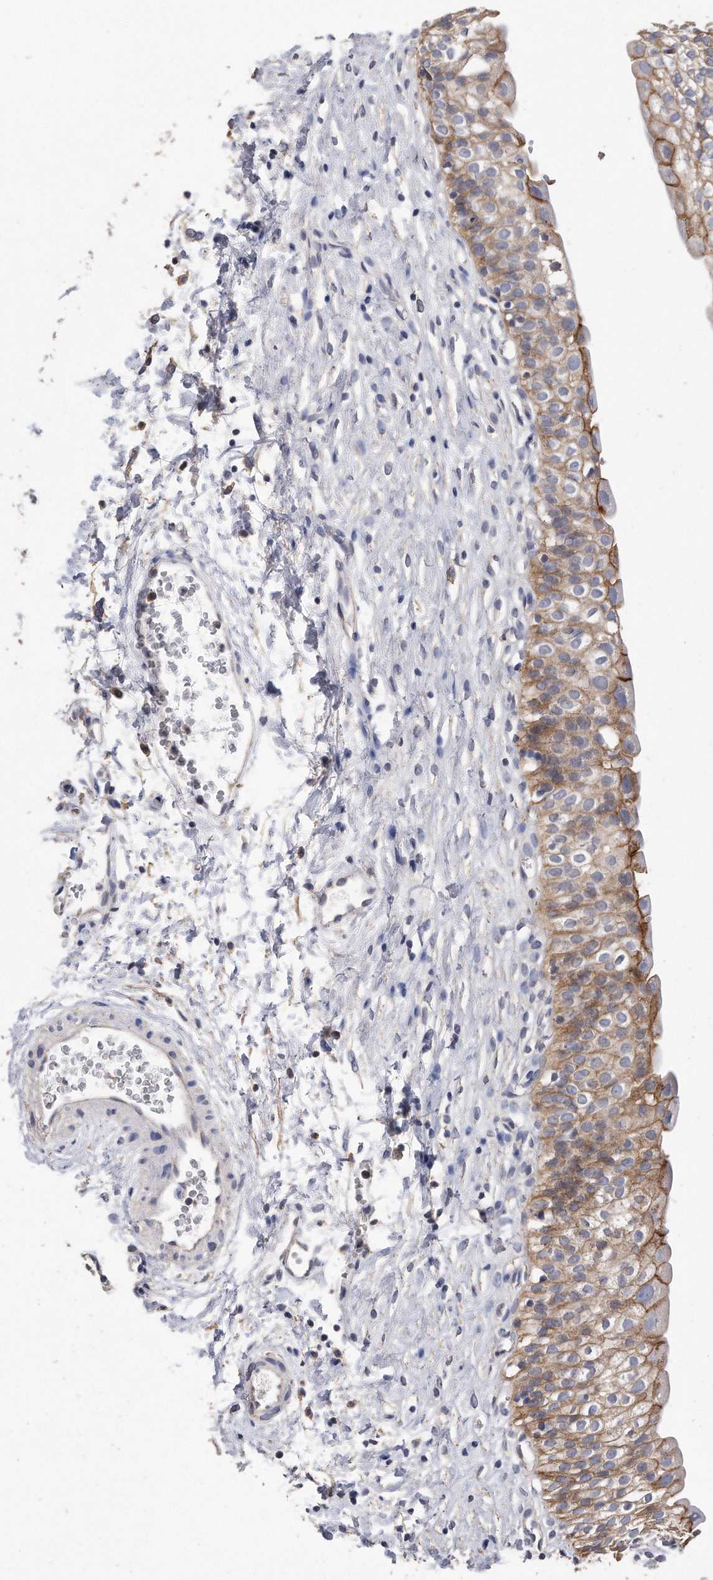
{"staining": {"intensity": "moderate", "quantity": ">75%", "location": "cytoplasmic/membranous"}, "tissue": "urinary bladder", "cell_type": "Urothelial cells", "image_type": "normal", "snomed": [{"axis": "morphology", "description": "Normal tissue, NOS"}, {"axis": "topography", "description": "Urinary bladder"}], "caption": "Moderate cytoplasmic/membranous protein staining is seen in about >75% of urothelial cells in urinary bladder. Nuclei are stained in blue.", "gene": "CDCP1", "patient": {"sex": "male", "age": 51}}